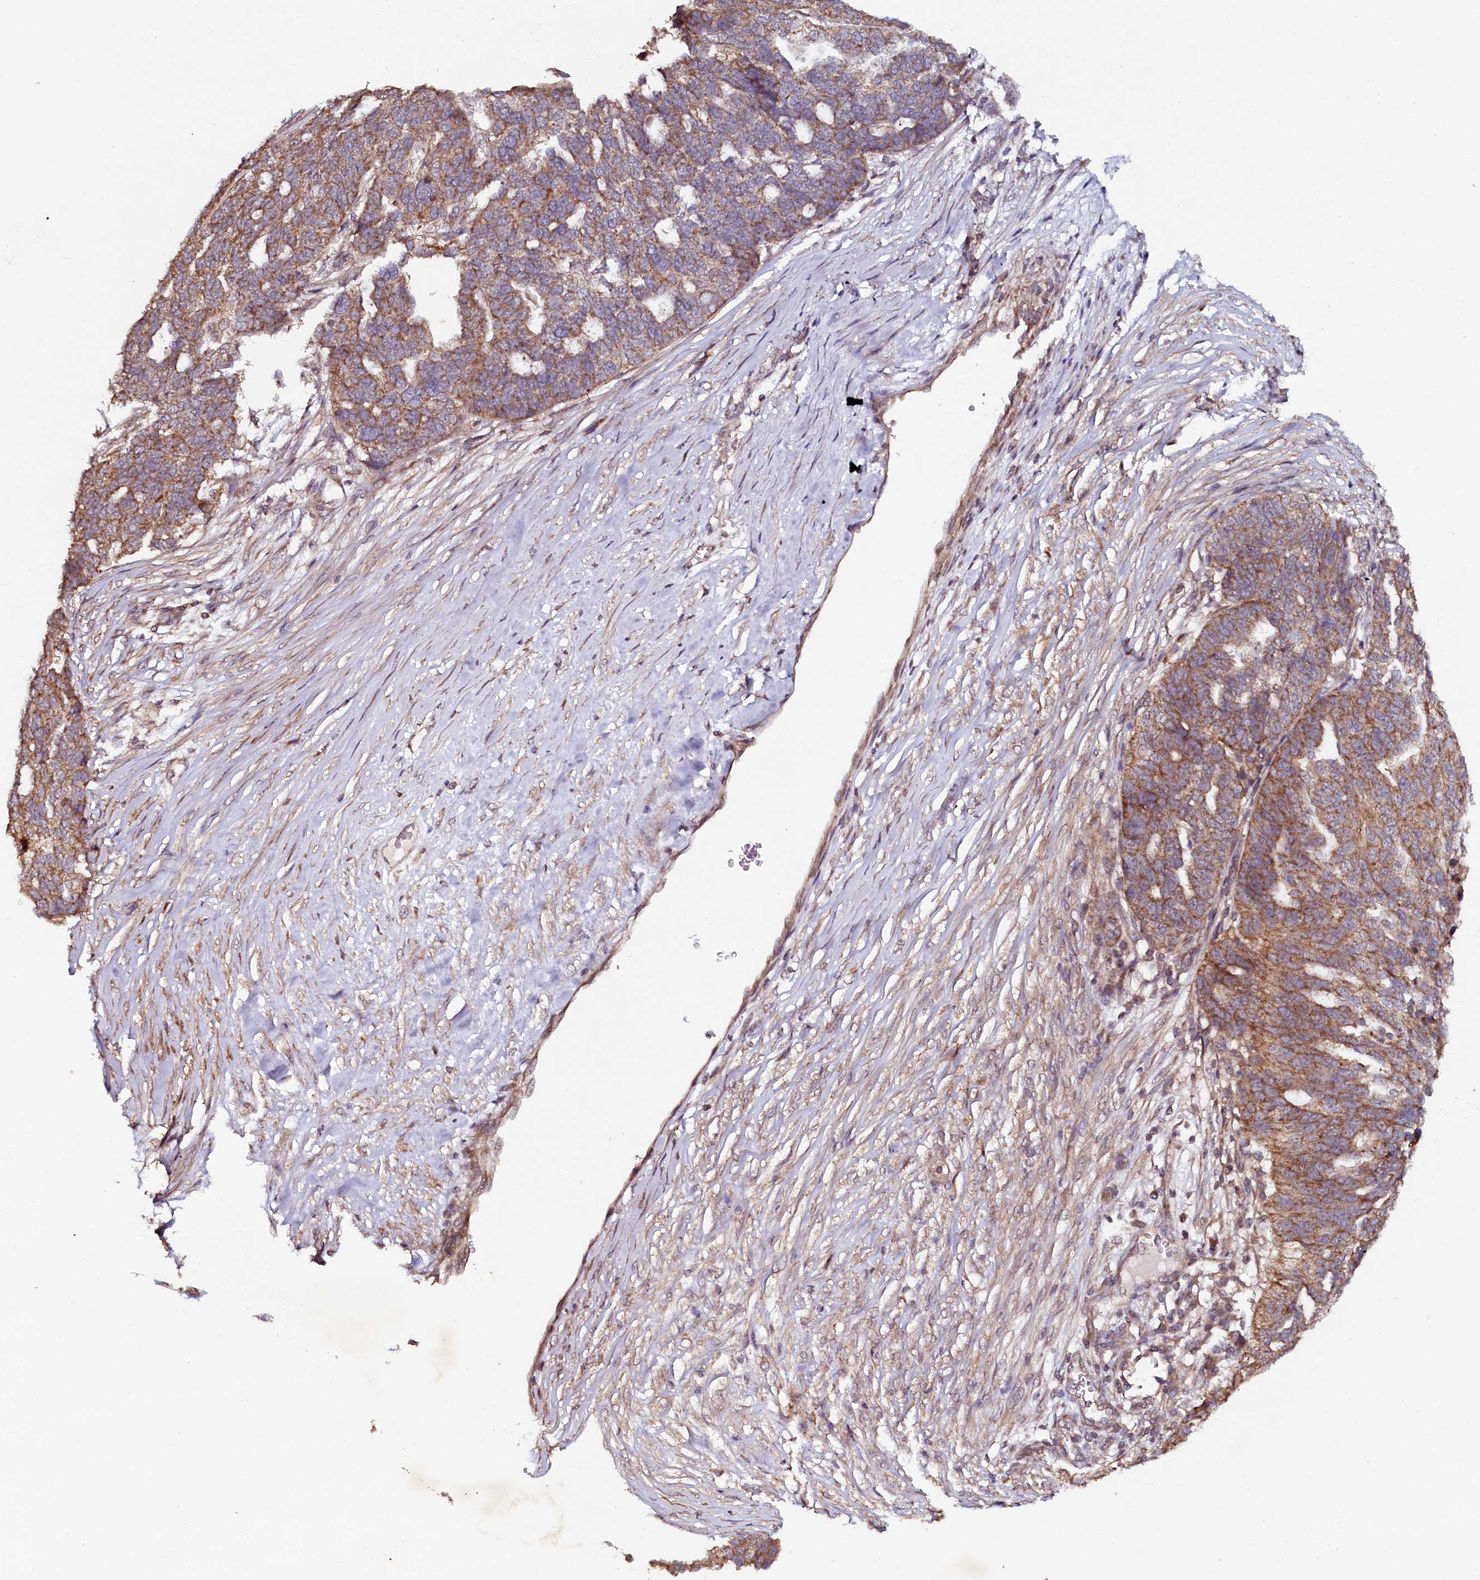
{"staining": {"intensity": "moderate", "quantity": ">75%", "location": "cytoplasmic/membranous"}, "tissue": "ovarian cancer", "cell_type": "Tumor cells", "image_type": "cancer", "snomed": [{"axis": "morphology", "description": "Cystadenocarcinoma, serous, NOS"}, {"axis": "topography", "description": "Ovary"}], "caption": "A micrograph showing moderate cytoplasmic/membranous staining in approximately >75% of tumor cells in serous cystadenocarcinoma (ovarian), as visualized by brown immunohistochemical staining.", "gene": "SEC24C", "patient": {"sex": "female", "age": 59}}